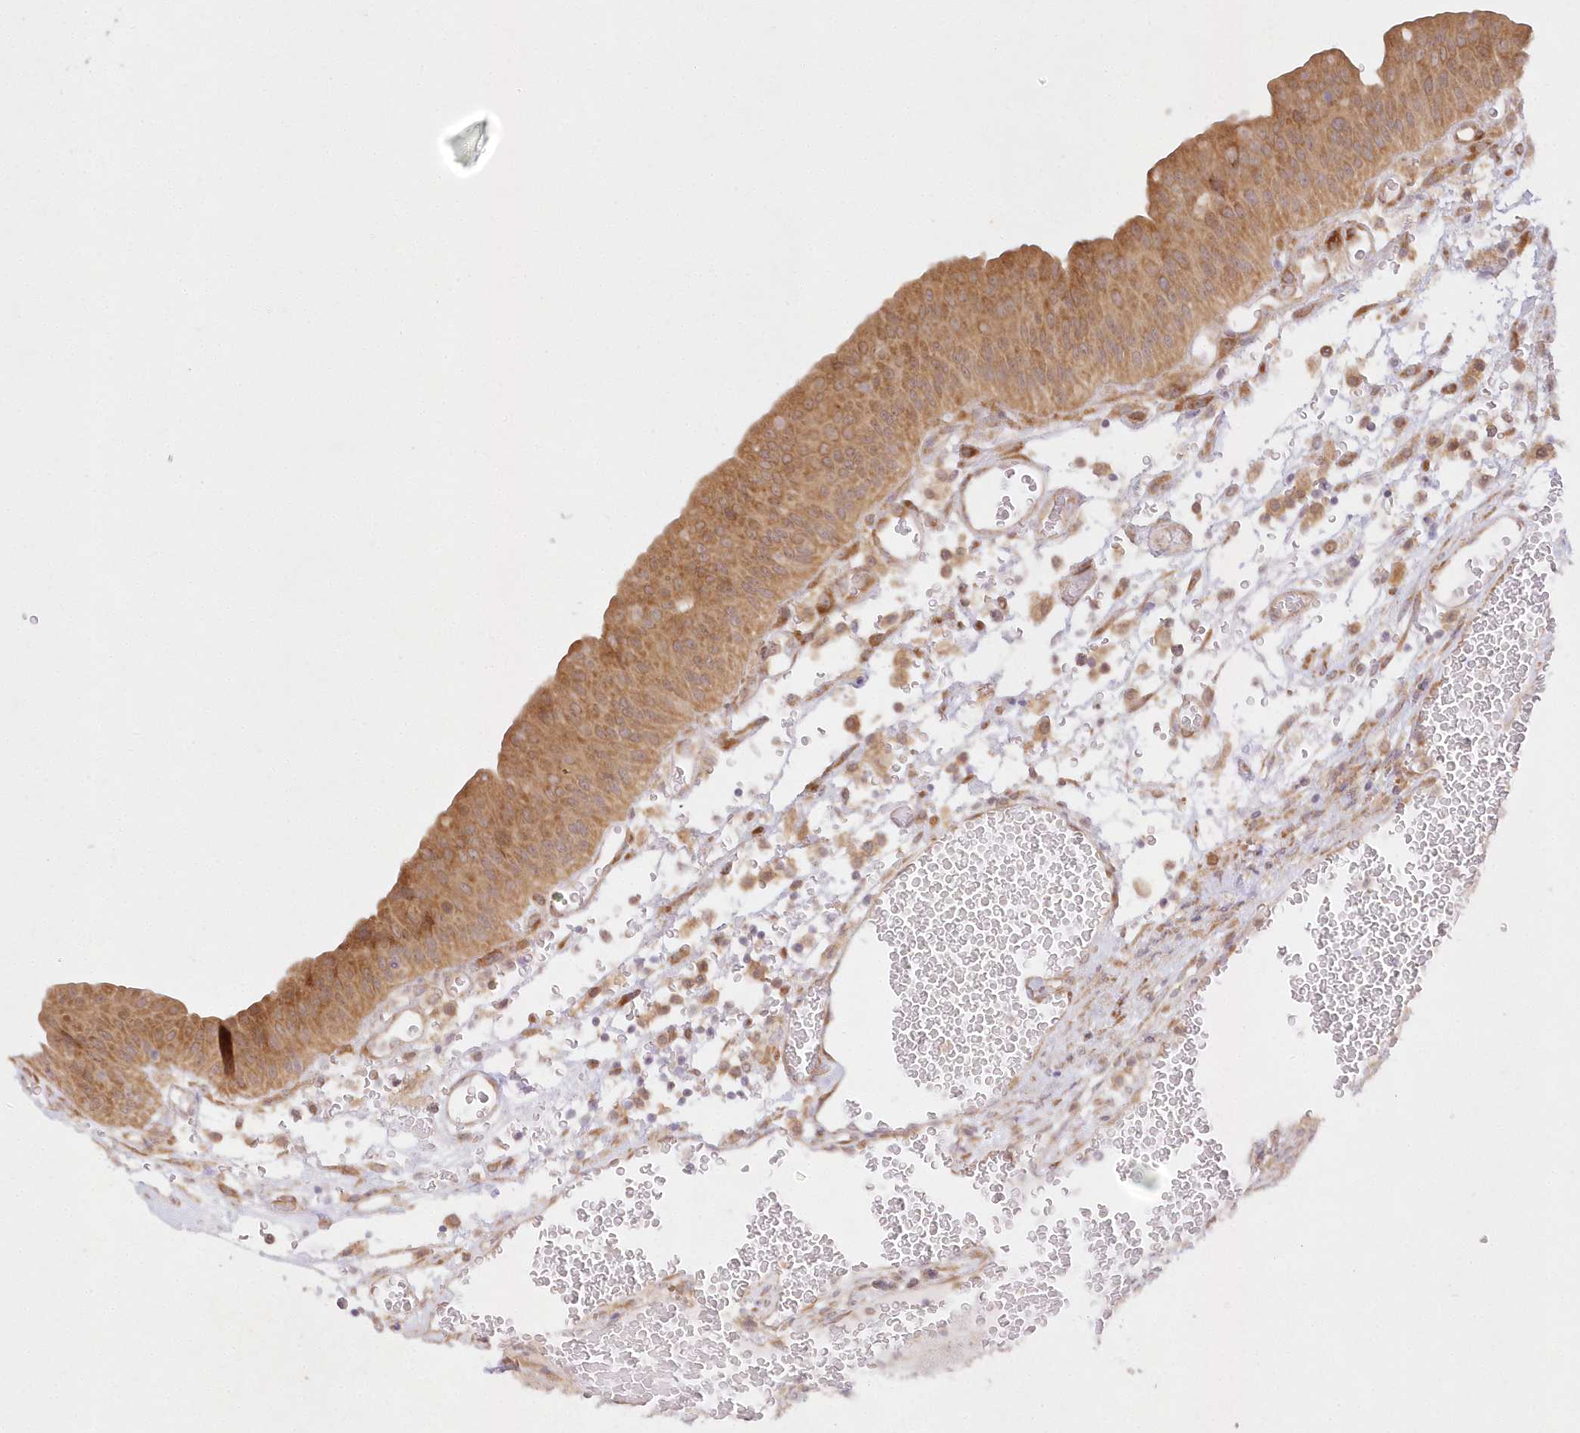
{"staining": {"intensity": "moderate", "quantity": ">75%", "location": "cytoplasmic/membranous"}, "tissue": "urothelial cancer", "cell_type": "Tumor cells", "image_type": "cancer", "snomed": [{"axis": "morphology", "description": "Urothelial carcinoma, High grade"}, {"axis": "topography", "description": "Urinary bladder"}], "caption": "Urothelial cancer stained with DAB IHC displays medium levels of moderate cytoplasmic/membranous staining in about >75% of tumor cells.", "gene": "RNPEP", "patient": {"sex": "female", "age": 79}}